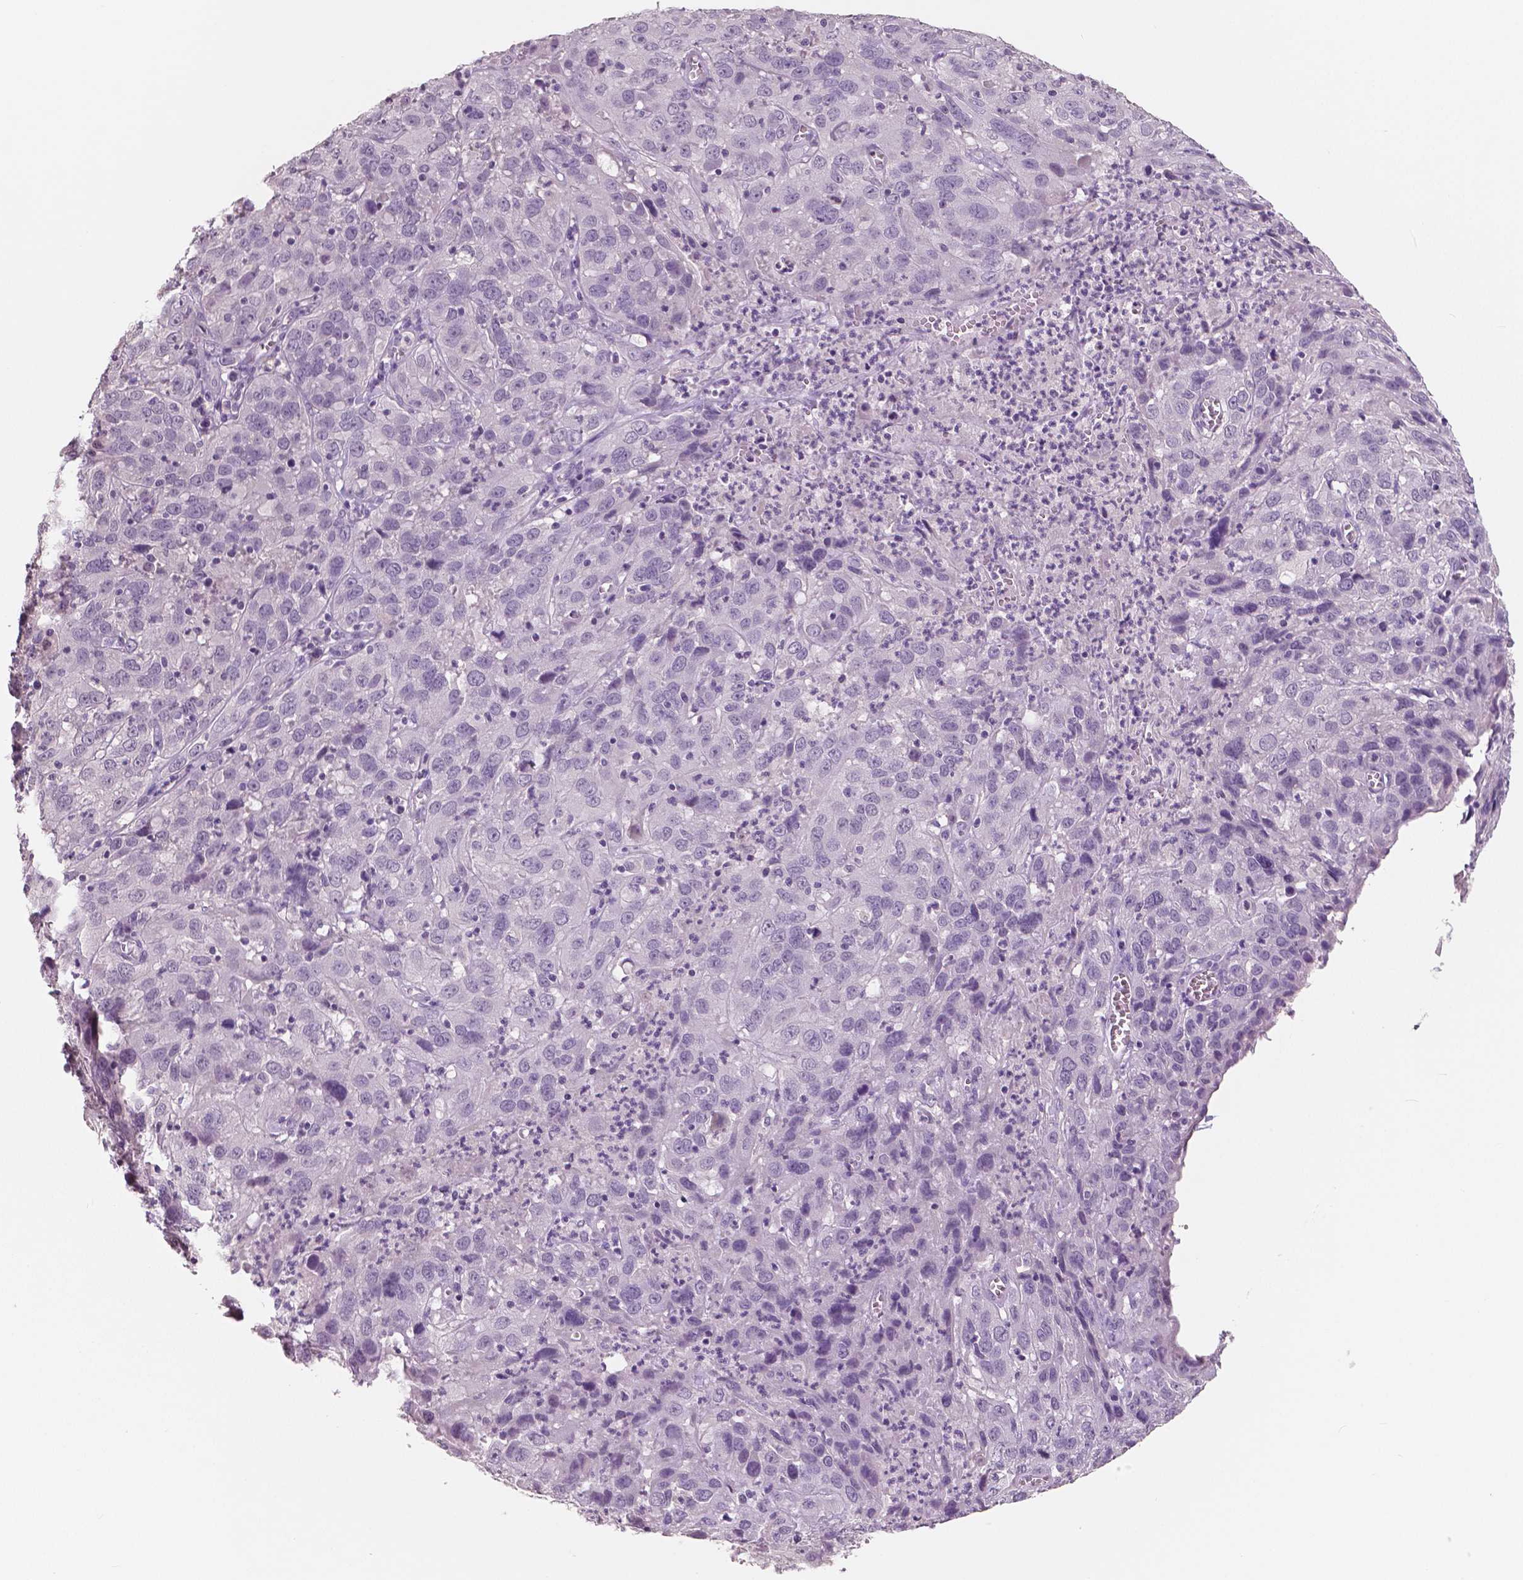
{"staining": {"intensity": "negative", "quantity": "none", "location": "none"}, "tissue": "cervical cancer", "cell_type": "Tumor cells", "image_type": "cancer", "snomed": [{"axis": "morphology", "description": "Squamous cell carcinoma, NOS"}, {"axis": "topography", "description": "Cervix"}], "caption": "Immunohistochemistry micrograph of squamous cell carcinoma (cervical) stained for a protein (brown), which shows no positivity in tumor cells.", "gene": "NECAB1", "patient": {"sex": "female", "age": 32}}